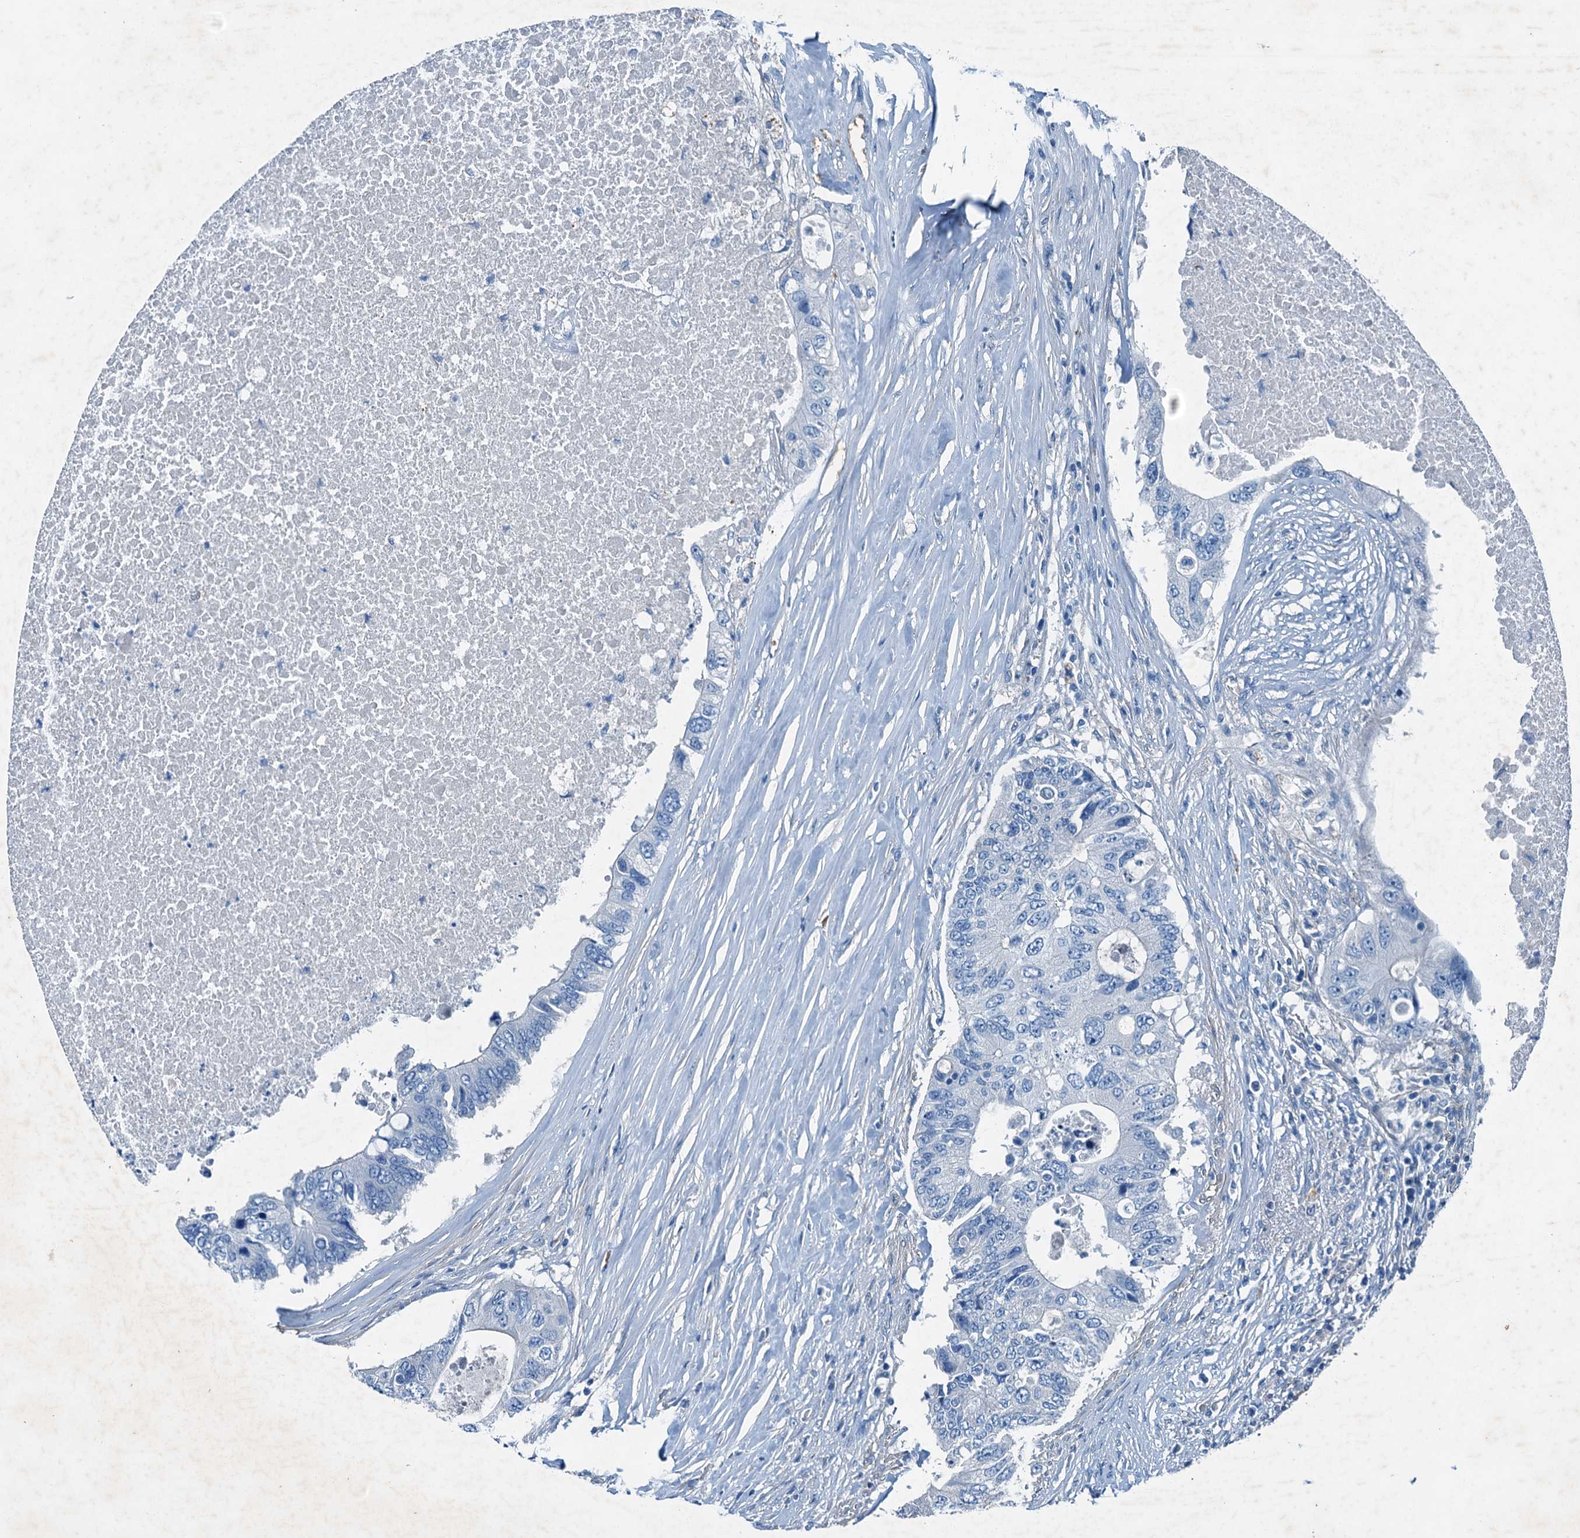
{"staining": {"intensity": "negative", "quantity": "none", "location": "none"}, "tissue": "colorectal cancer", "cell_type": "Tumor cells", "image_type": "cancer", "snomed": [{"axis": "morphology", "description": "Adenocarcinoma, NOS"}, {"axis": "topography", "description": "Colon"}], "caption": "An IHC histopathology image of colorectal adenocarcinoma is shown. There is no staining in tumor cells of colorectal adenocarcinoma. (DAB (3,3'-diaminobenzidine) IHC with hematoxylin counter stain).", "gene": "RAB3IL1", "patient": {"sex": "male", "age": 71}}